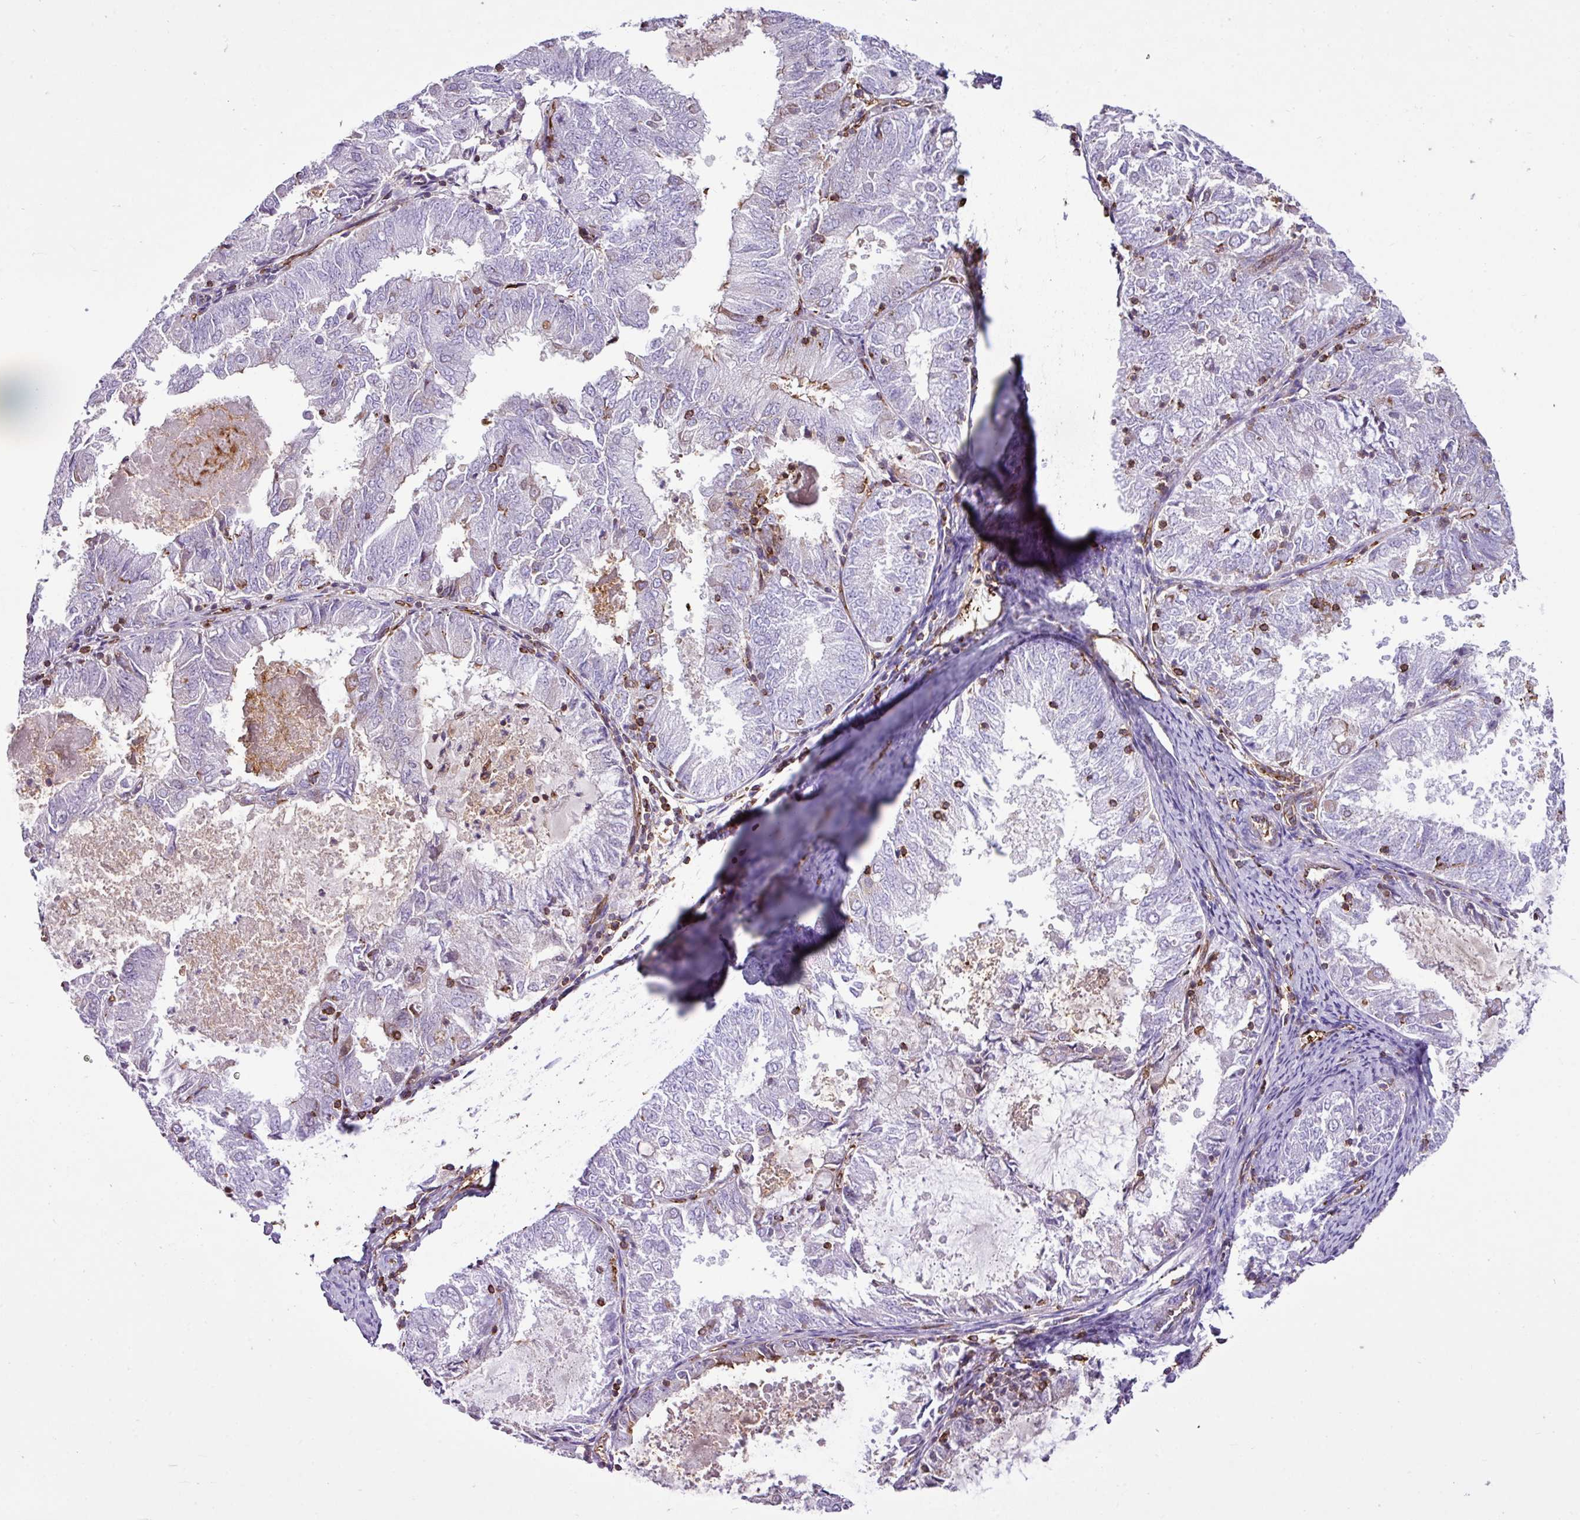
{"staining": {"intensity": "negative", "quantity": "none", "location": "none"}, "tissue": "endometrial cancer", "cell_type": "Tumor cells", "image_type": "cancer", "snomed": [{"axis": "morphology", "description": "Adenocarcinoma, NOS"}, {"axis": "topography", "description": "Endometrium"}], "caption": "High power microscopy image of an IHC micrograph of endometrial cancer (adenocarcinoma), revealing no significant staining in tumor cells. (DAB (3,3'-diaminobenzidine) IHC with hematoxylin counter stain).", "gene": "EME2", "patient": {"sex": "female", "age": 57}}